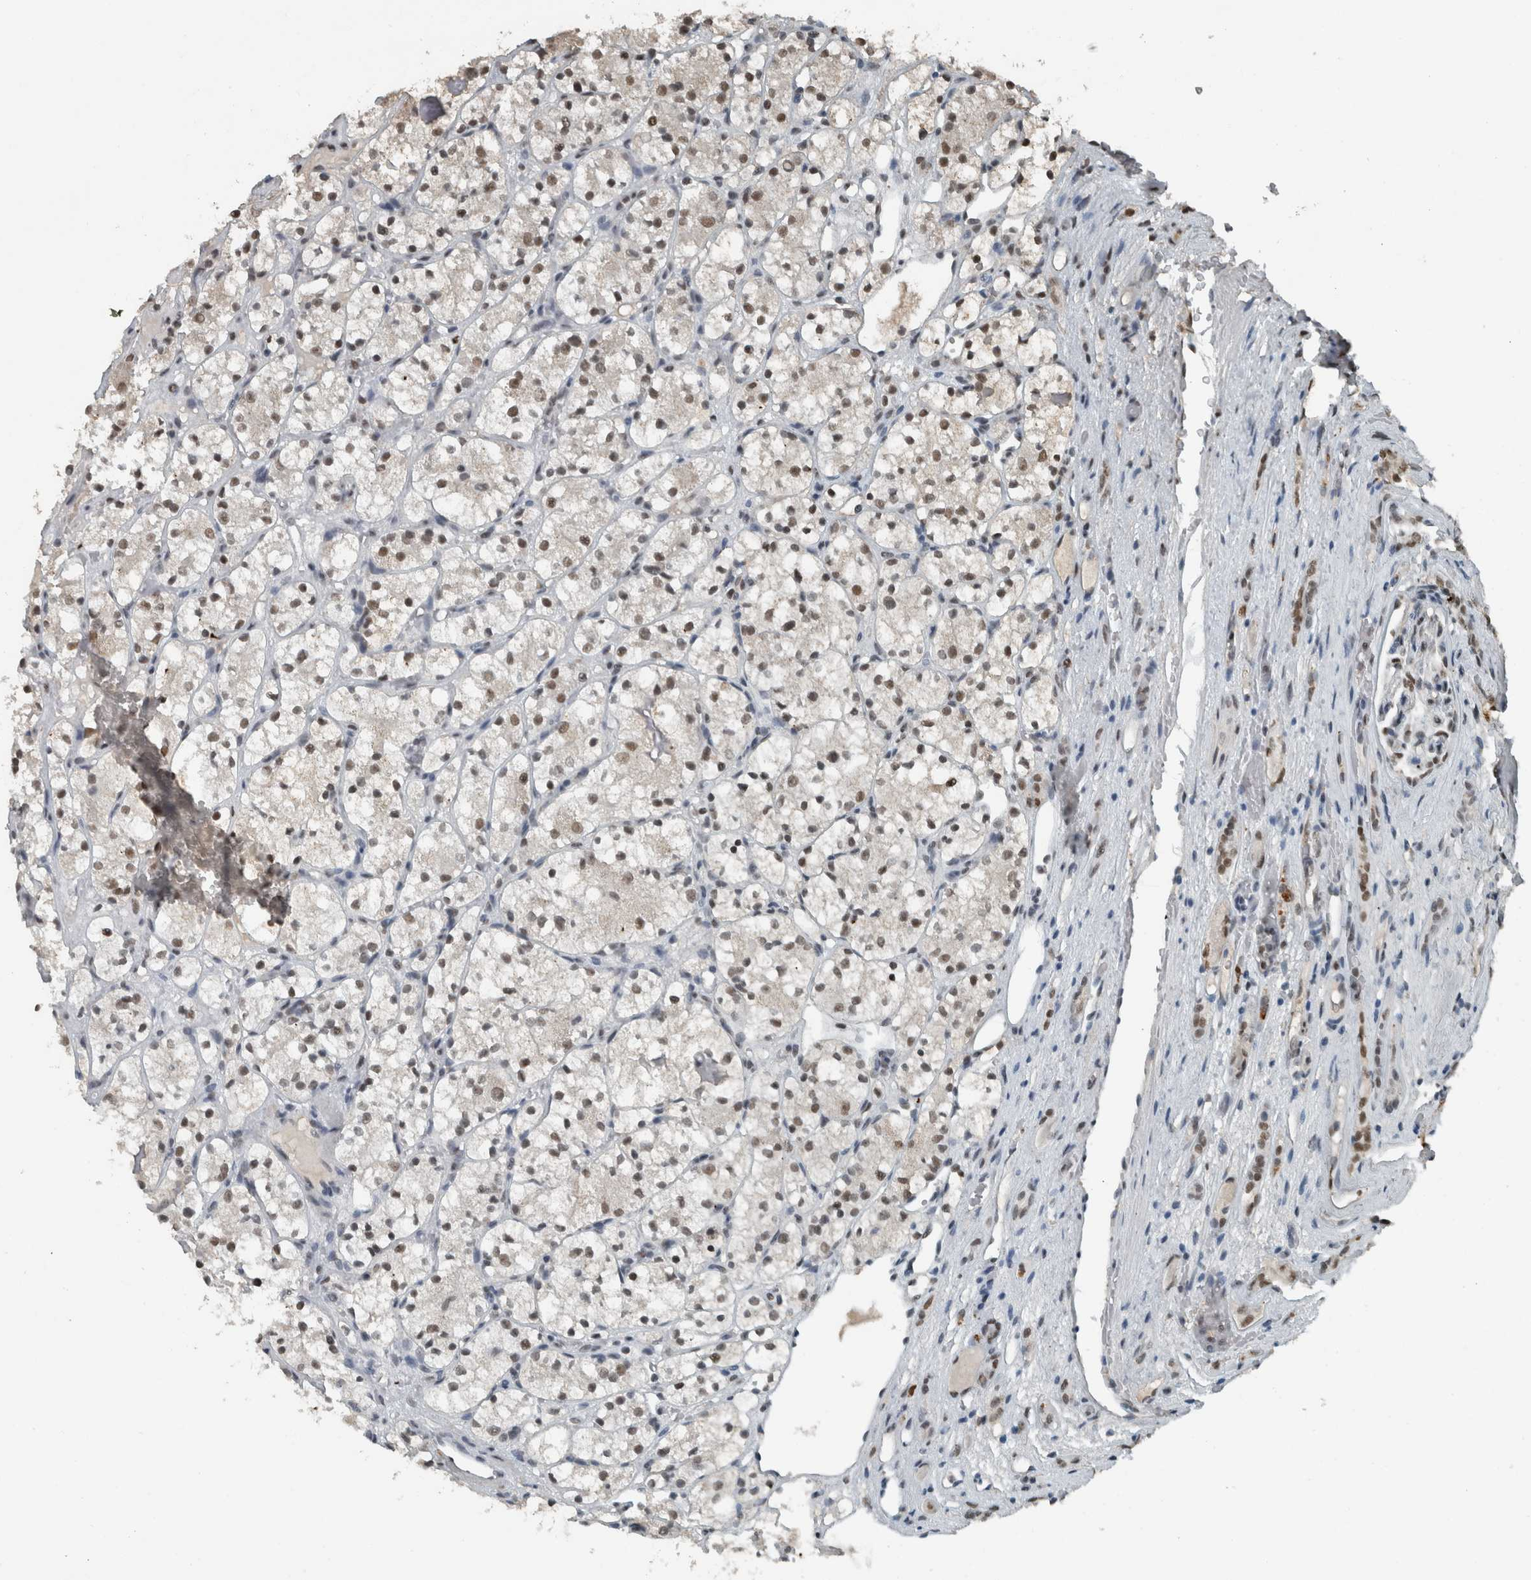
{"staining": {"intensity": "moderate", "quantity": ">75%", "location": "nuclear"}, "tissue": "renal cancer", "cell_type": "Tumor cells", "image_type": "cancer", "snomed": [{"axis": "morphology", "description": "Adenocarcinoma, NOS"}, {"axis": "topography", "description": "Kidney"}], "caption": "Moderate nuclear protein staining is present in approximately >75% of tumor cells in renal cancer. The staining was performed using DAB (3,3'-diaminobenzidine) to visualize the protein expression in brown, while the nuclei were stained in blue with hematoxylin (Magnification: 20x).", "gene": "ZNF24", "patient": {"sex": "female", "age": 60}}